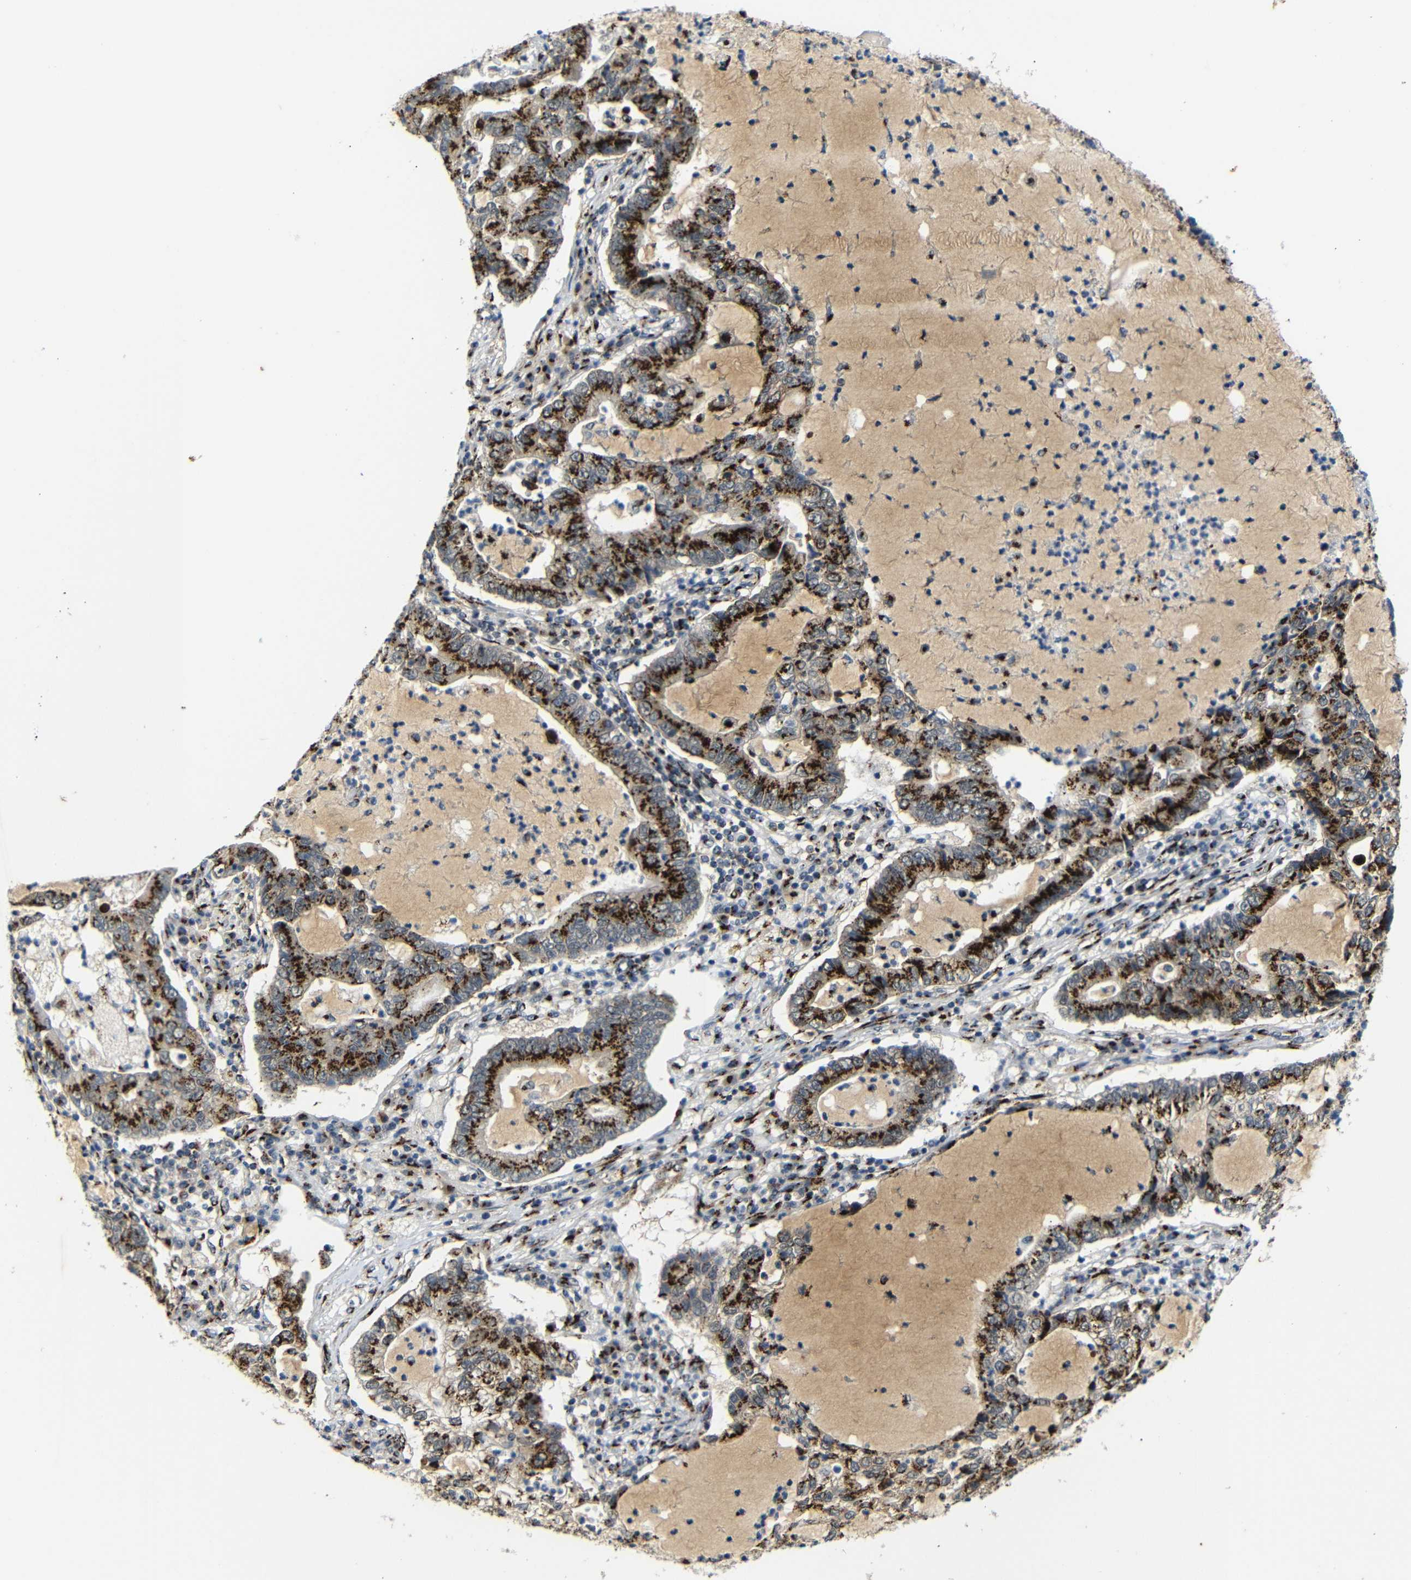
{"staining": {"intensity": "strong", "quantity": ">75%", "location": "cytoplasmic/membranous"}, "tissue": "lung cancer", "cell_type": "Tumor cells", "image_type": "cancer", "snomed": [{"axis": "morphology", "description": "Adenocarcinoma, NOS"}, {"axis": "topography", "description": "Lung"}], "caption": "Immunohistochemistry (IHC) photomicrograph of neoplastic tissue: human lung adenocarcinoma stained using IHC demonstrates high levels of strong protein expression localized specifically in the cytoplasmic/membranous of tumor cells, appearing as a cytoplasmic/membranous brown color.", "gene": "TGOLN2", "patient": {"sex": "female", "age": 51}}